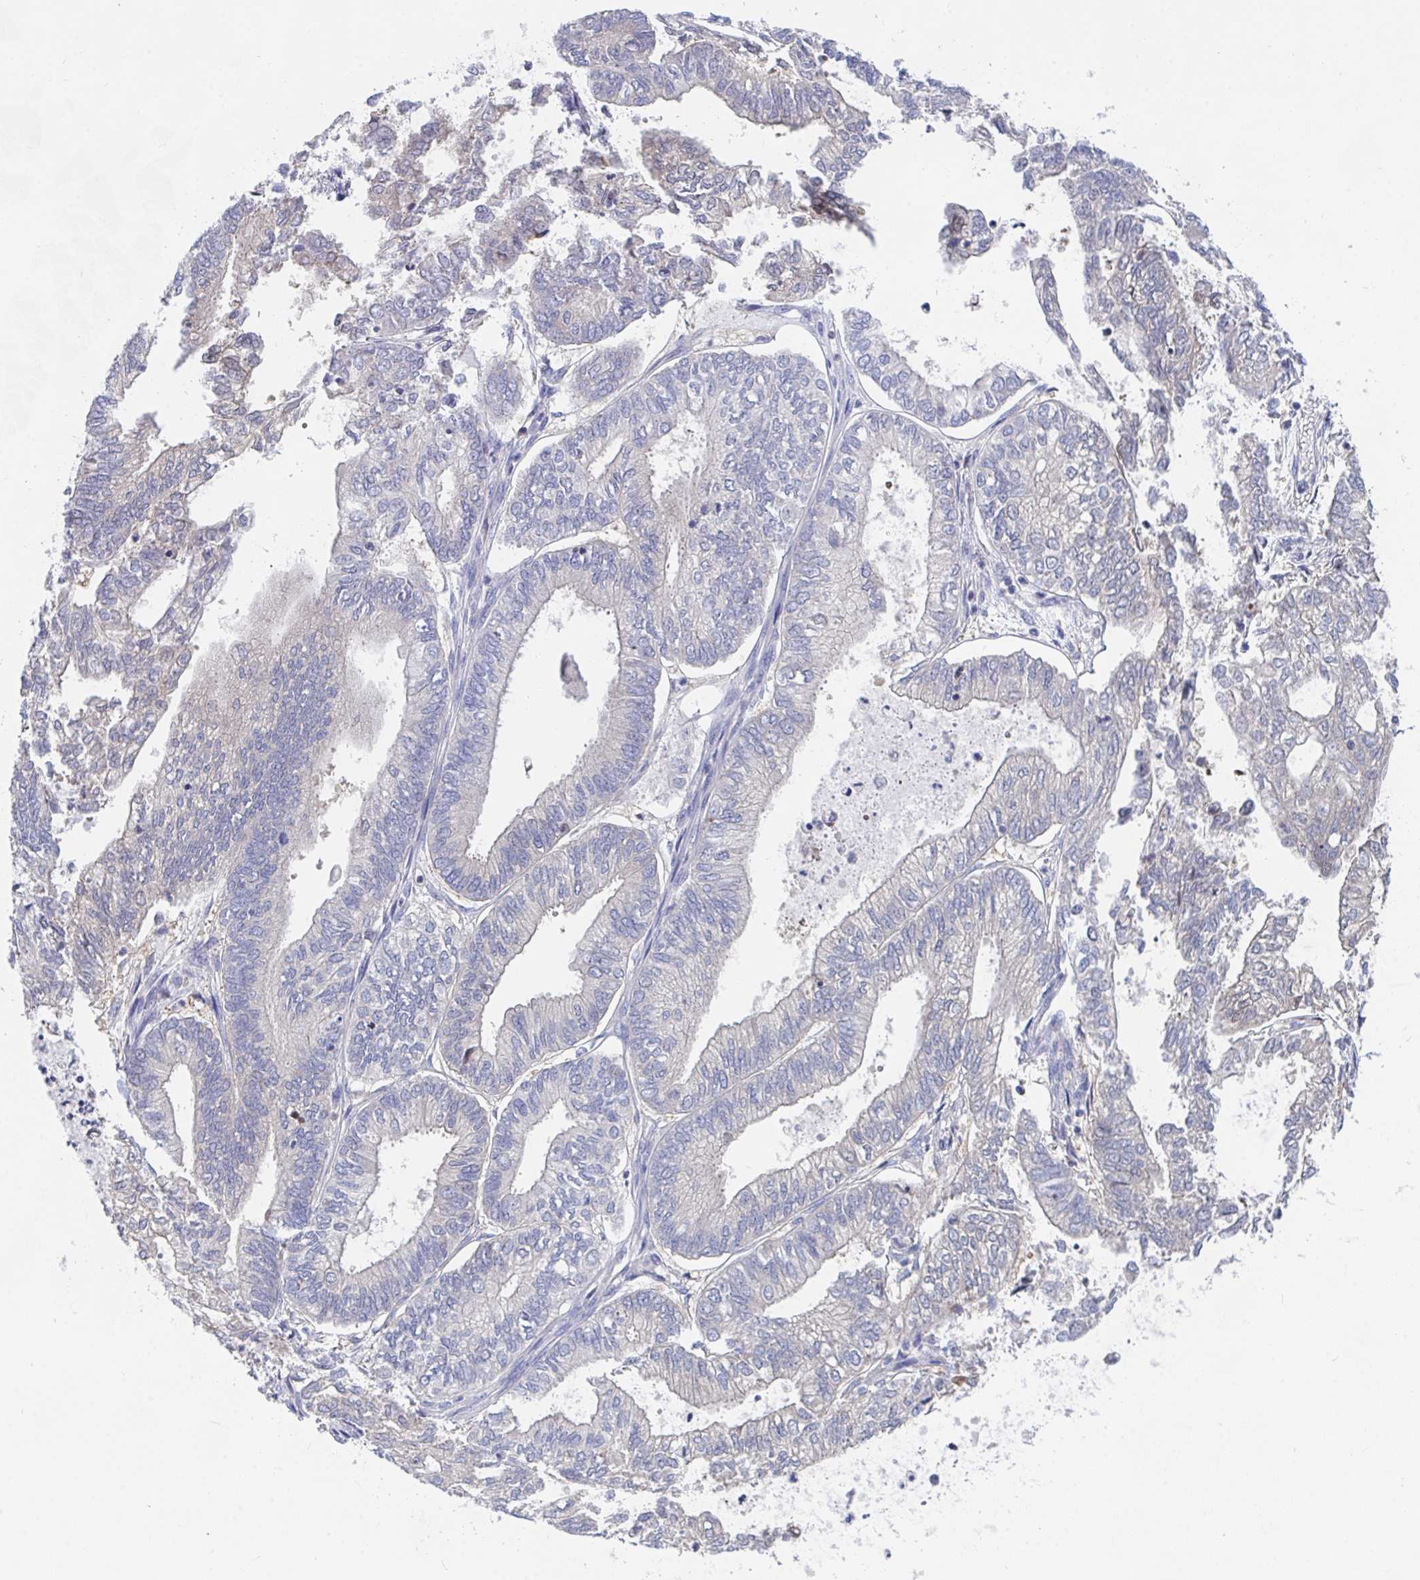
{"staining": {"intensity": "negative", "quantity": "none", "location": "none"}, "tissue": "ovarian cancer", "cell_type": "Tumor cells", "image_type": "cancer", "snomed": [{"axis": "morphology", "description": "Carcinoma, endometroid"}, {"axis": "topography", "description": "Ovary"}], "caption": "Protein analysis of endometroid carcinoma (ovarian) reveals no significant staining in tumor cells.", "gene": "P2RX3", "patient": {"sex": "female", "age": 64}}